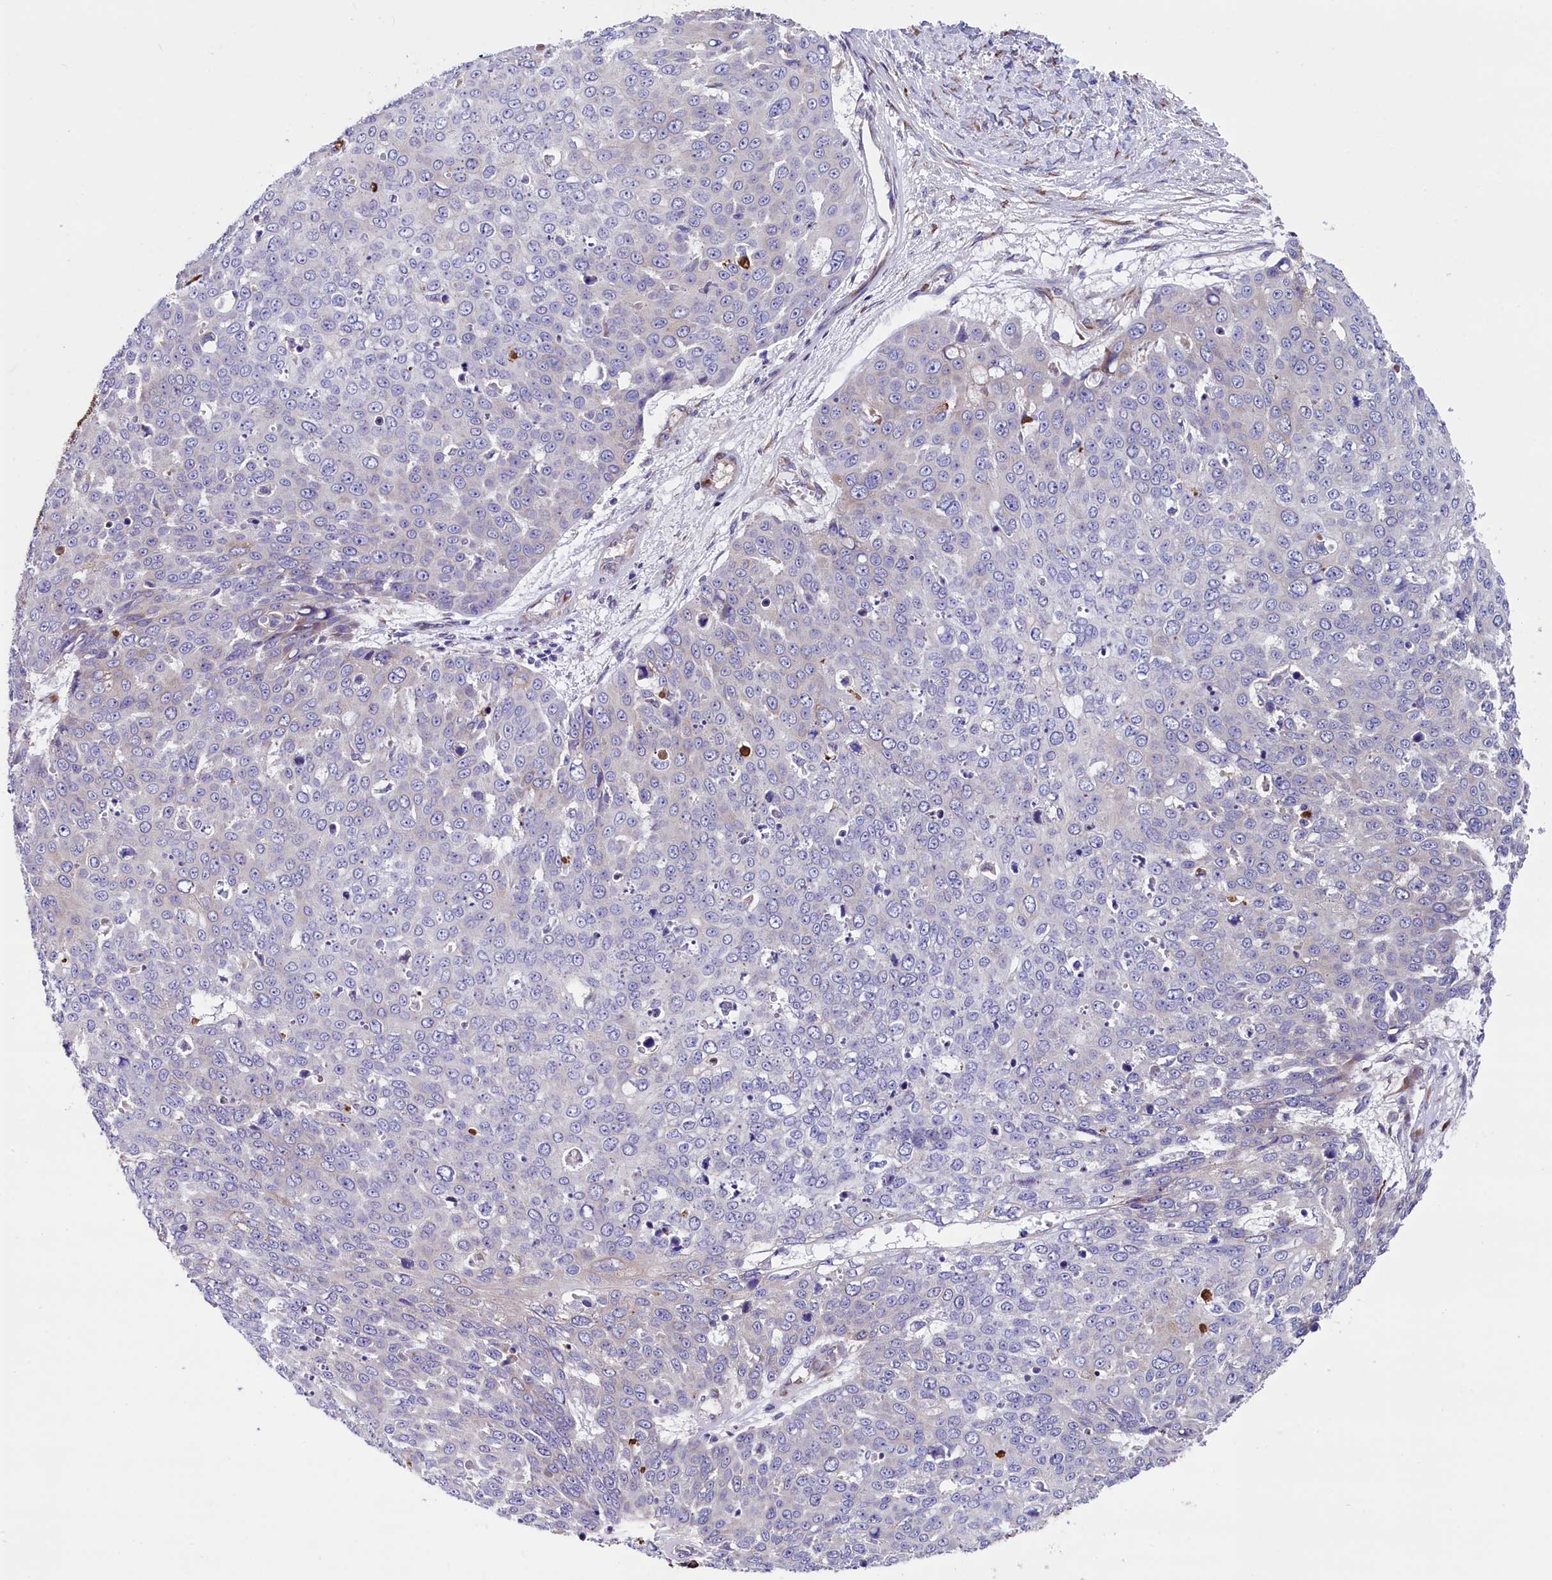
{"staining": {"intensity": "negative", "quantity": "none", "location": "none"}, "tissue": "skin cancer", "cell_type": "Tumor cells", "image_type": "cancer", "snomed": [{"axis": "morphology", "description": "Squamous cell carcinoma, NOS"}, {"axis": "topography", "description": "Skin"}], "caption": "Immunohistochemical staining of squamous cell carcinoma (skin) demonstrates no significant staining in tumor cells. The staining is performed using DAB brown chromogen with nuclei counter-stained in using hematoxylin.", "gene": "GPR108", "patient": {"sex": "male", "age": 71}}